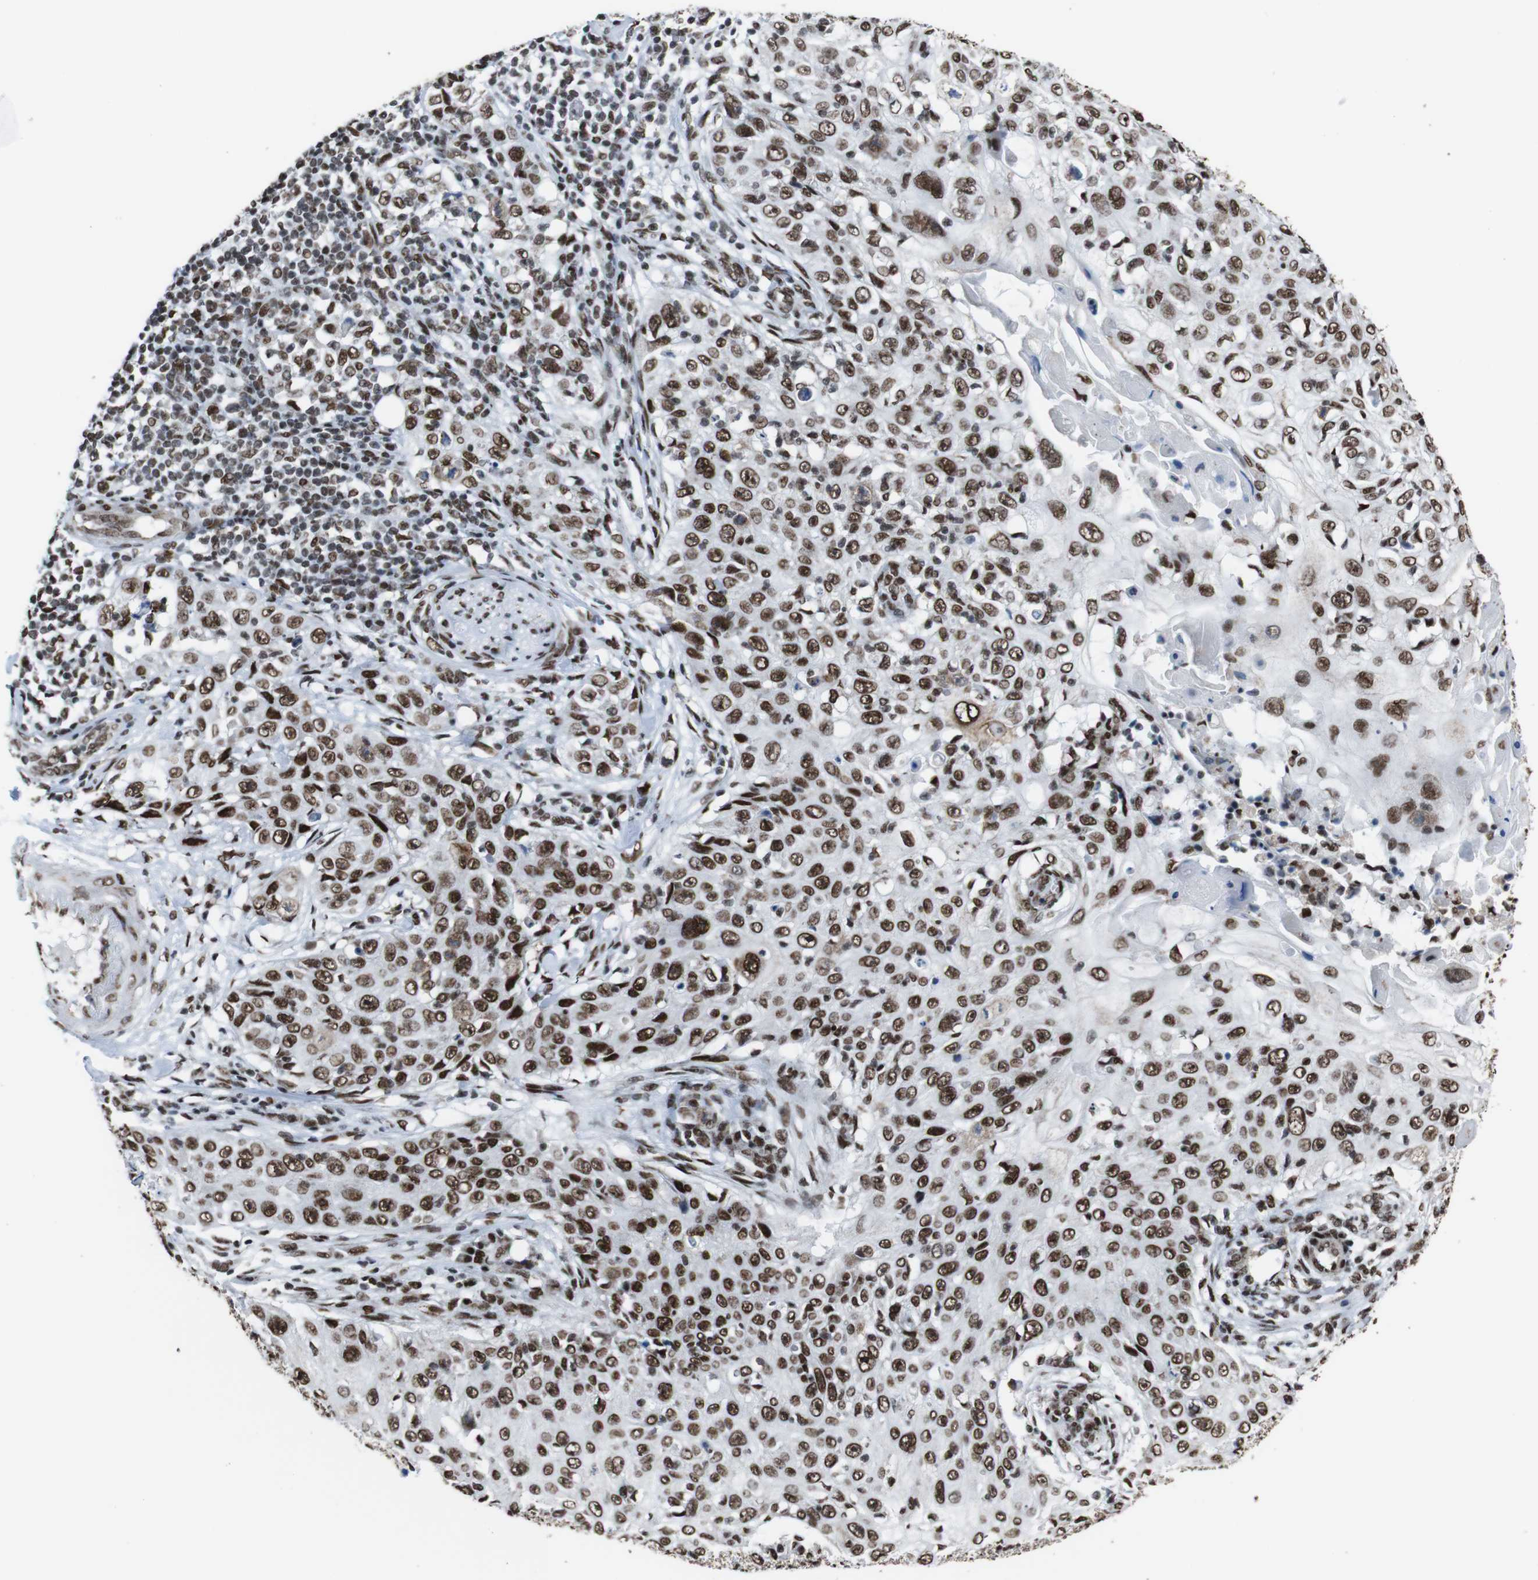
{"staining": {"intensity": "strong", "quantity": ">75%", "location": "nuclear"}, "tissue": "skin cancer", "cell_type": "Tumor cells", "image_type": "cancer", "snomed": [{"axis": "morphology", "description": "Squamous cell carcinoma, NOS"}, {"axis": "topography", "description": "Skin"}], "caption": "About >75% of tumor cells in skin cancer (squamous cell carcinoma) reveal strong nuclear protein positivity as visualized by brown immunohistochemical staining.", "gene": "ROMO1", "patient": {"sex": "male", "age": 86}}